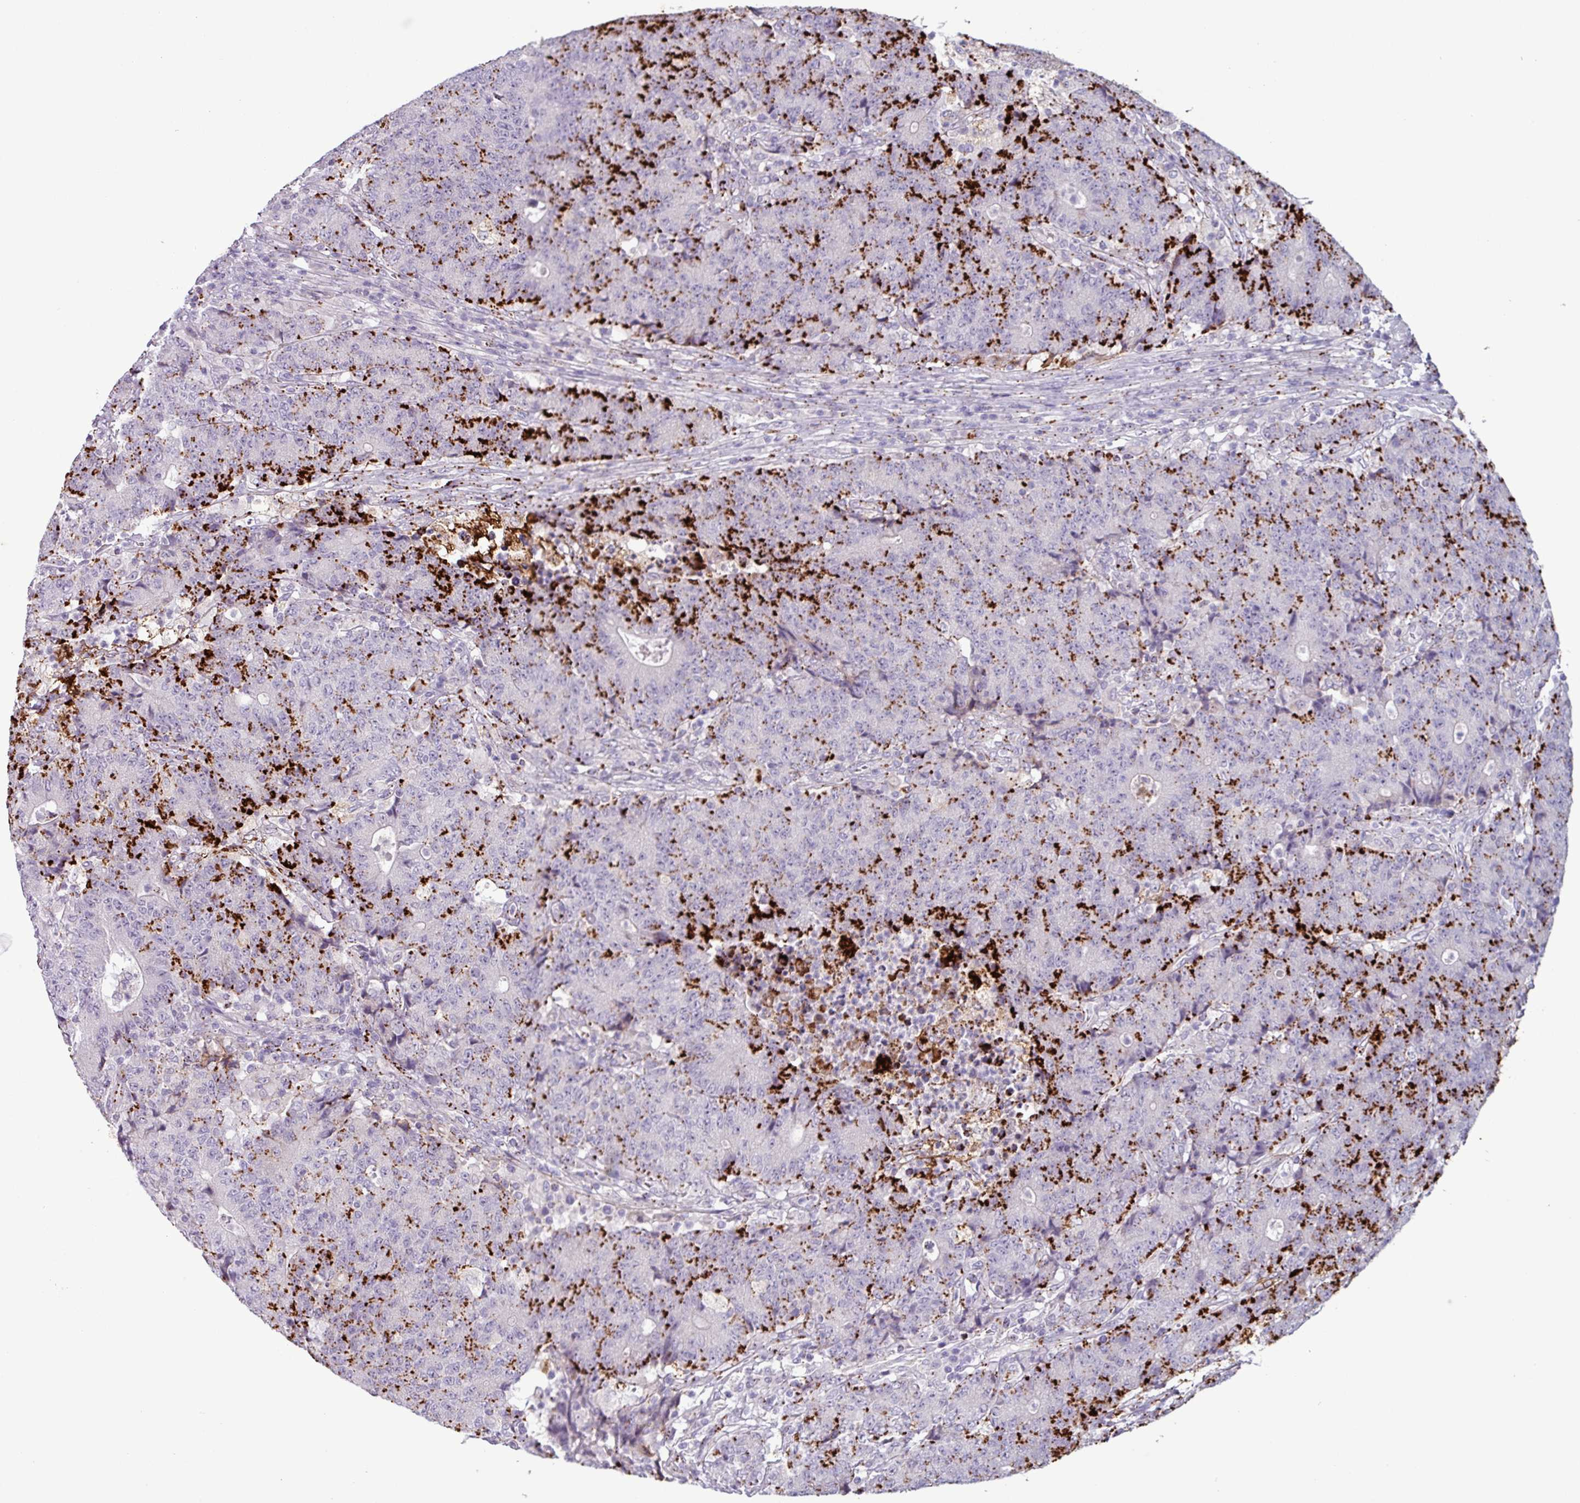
{"staining": {"intensity": "strong", "quantity": "25%-75%", "location": "cytoplasmic/membranous"}, "tissue": "colorectal cancer", "cell_type": "Tumor cells", "image_type": "cancer", "snomed": [{"axis": "morphology", "description": "Adenocarcinoma, NOS"}, {"axis": "topography", "description": "Colon"}], "caption": "Immunohistochemistry (IHC) image of human adenocarcinoma (colorectal) stained for a protein (brown), which reveals high levels of strong cytoplasmic/membranous positivity in about 25%-75% of tumor cells.", "gene": "PLIN2", "patient": {"sex": "female", "age": 75}}